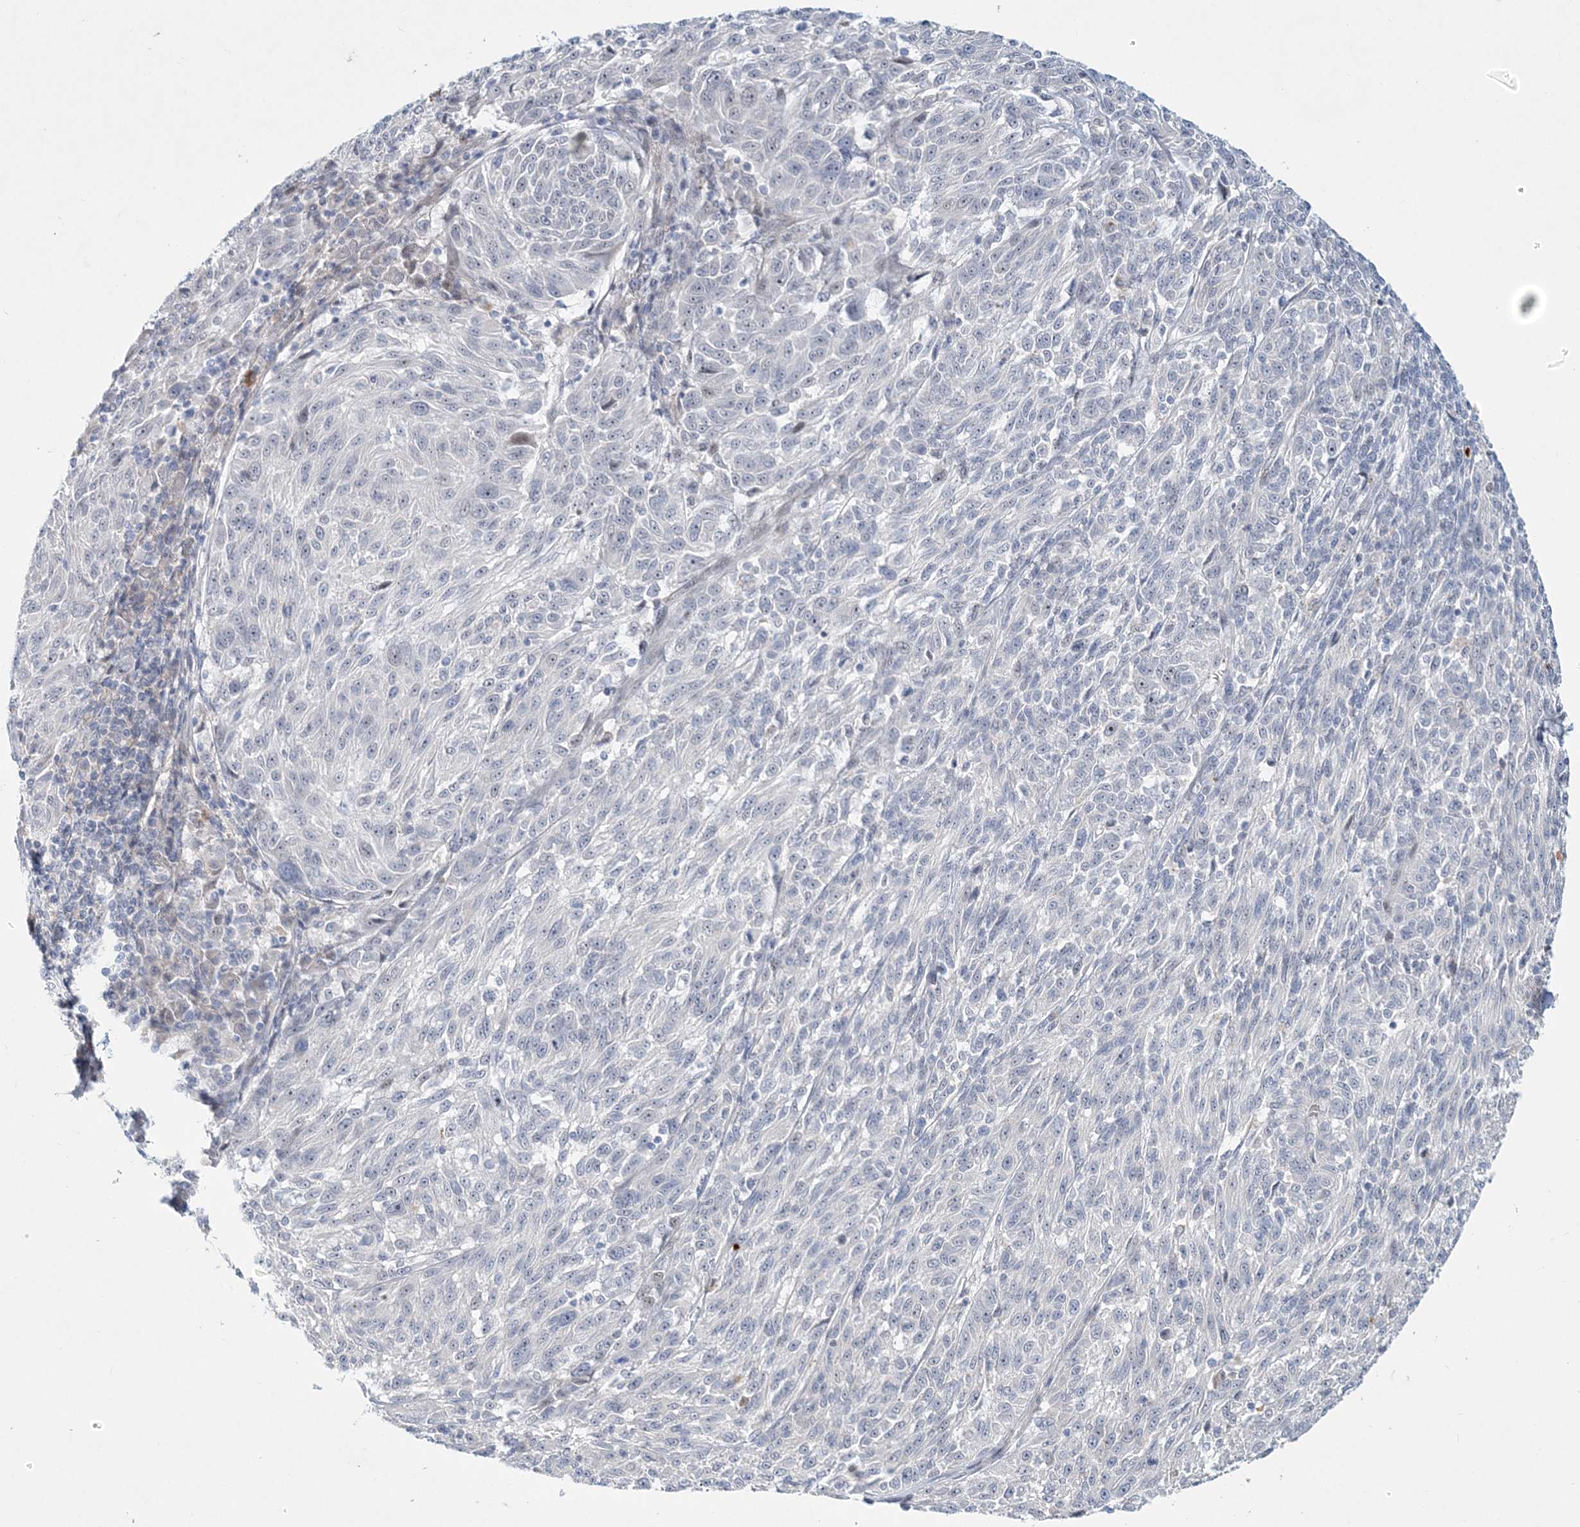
{"staining": {"intensity": "negative", "quantity": "none", "location": "none"}, "tissue": "melanoma", "cell_type": "Tumor cells", "image_type": "cancer", "snomed": [{"axis": "morphology", "description": "Malignant melanoma, NOS"}, {"axis": "topography", "description": "Skin"}], "caption": "This is a photomicrograph of immunohistochemistry staining of malignant melanoma, which shows no positivity in tumor cells. (DAB (3,3'-diaminobenzidine) IHC, high magnification).", "gene": "DNAH5", "patient": {"sex": "male", "age": 53}}